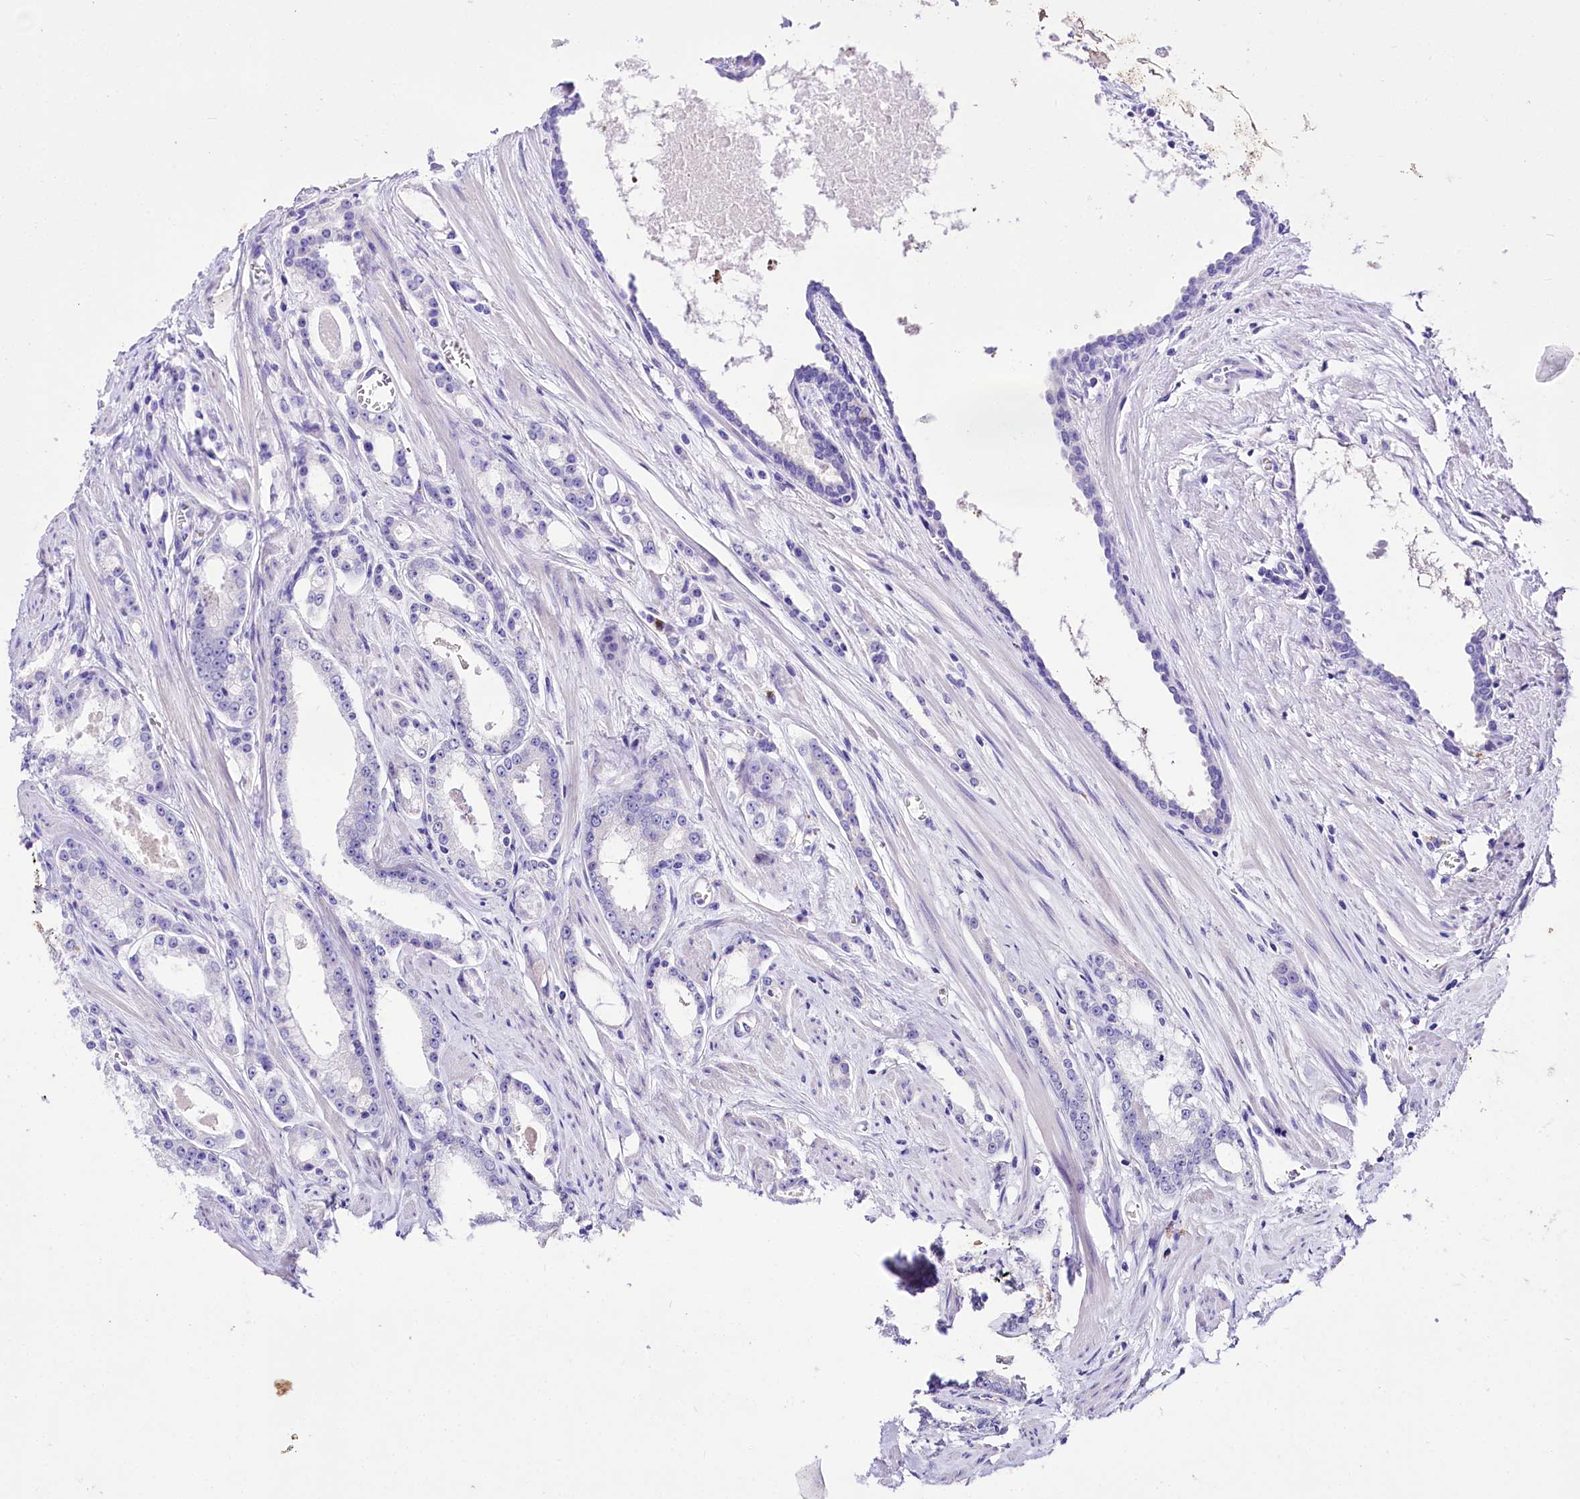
{"staining": {"intensity": "negative", "quantity": "none", "location": "none"}, "tissue": "prostate cancer", "cell_type": "Tumor cells", "image_type": "cancer", "snomed": [{"axis": "morphology", "description": "Adenocarcinoma, Low grade"}, {"axis": "topography", "description": "Prostate and seminal vesicle, NOS"}], "caption": "The immunohistochemistry (IHC) histopathology image has no significant expression in tumor cells of adenocarcinoma (low-grade) (prostate) tissue.", "gene": "A2ML1", "patient": {"sex": "male", "age": 60}}